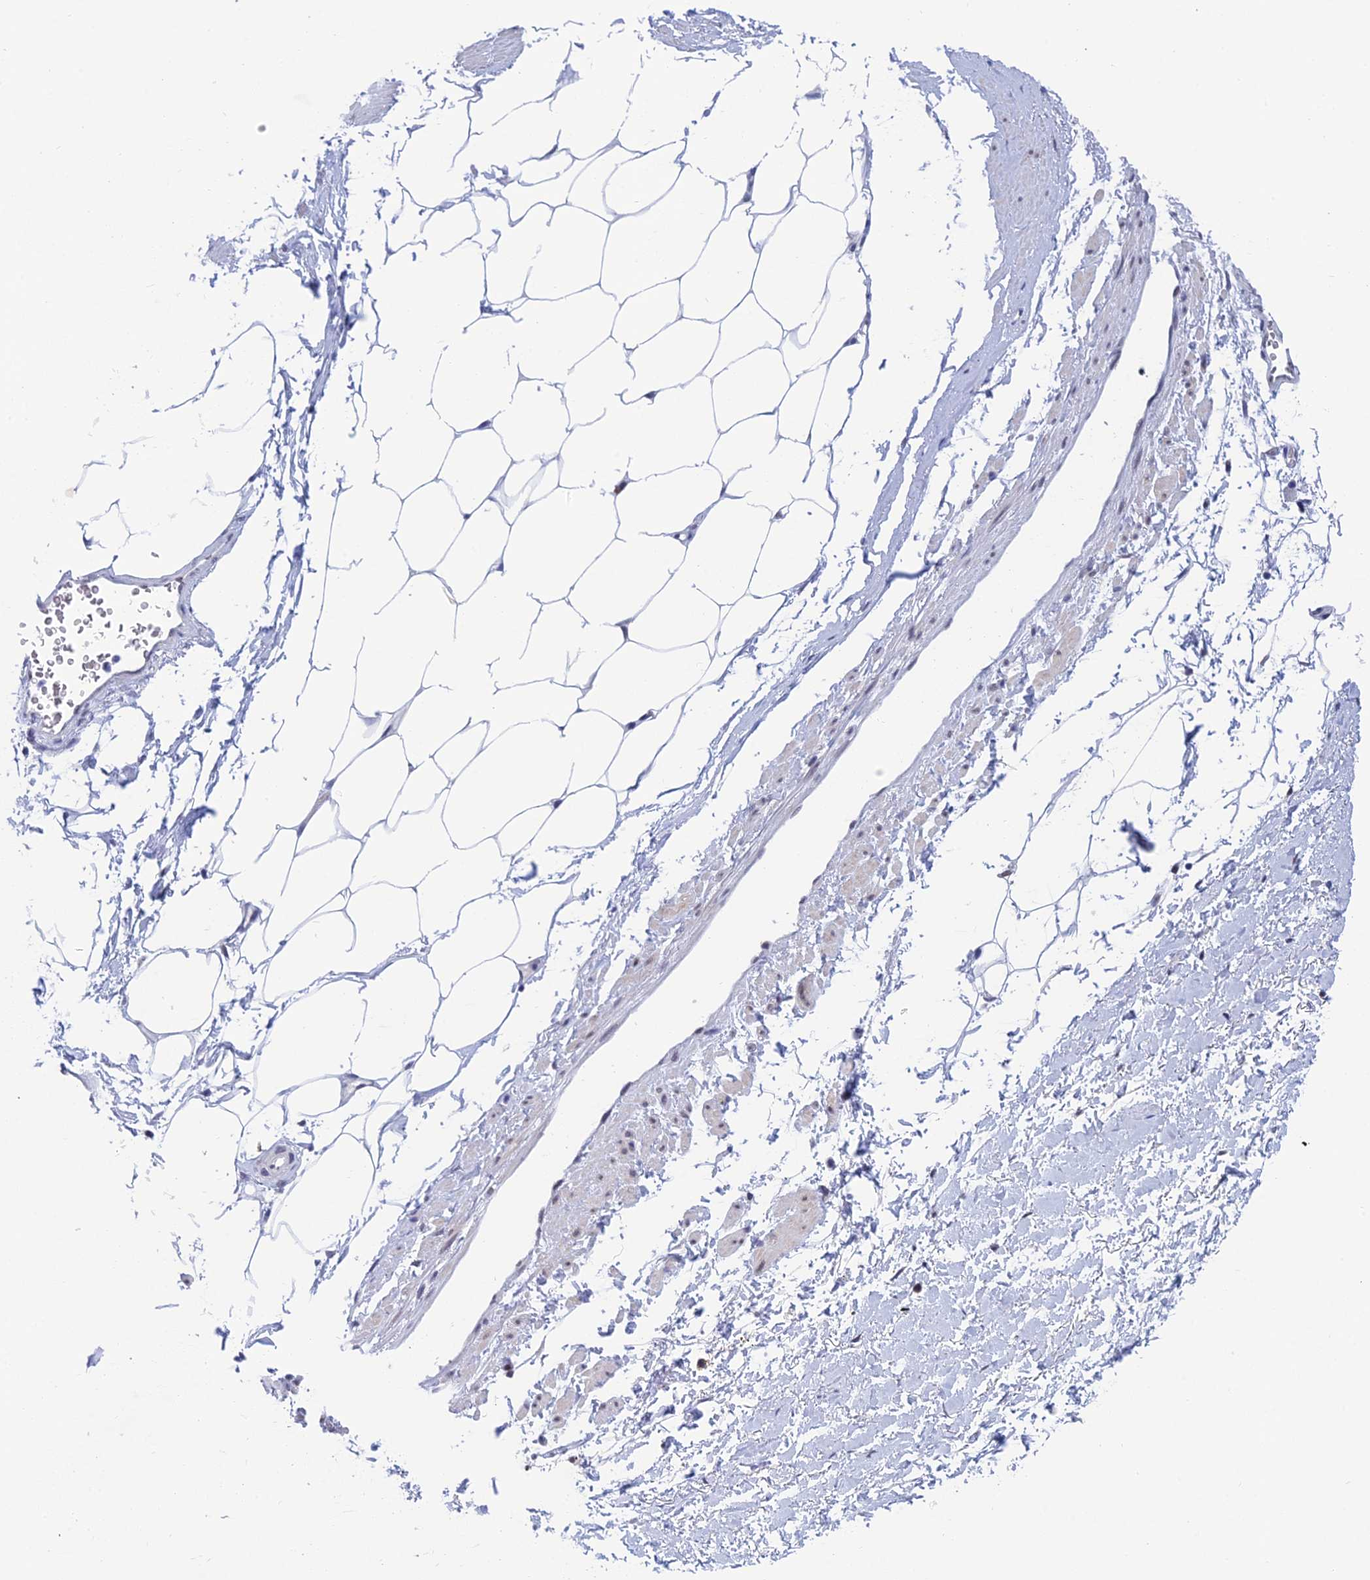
{"staining": {"intensity": "weak", "quantity": ">75%", "location": "nuclear"}, "tissue": "adipose tissue", "cell_type": "Adipocytes", "image_type": "normal", "snomed": [{"axis": "morphology", "description": "Normal tissue, NOS"}, {"axis": "morphology", "description": "Adenocarcinoma, Low grade"}, {"axis": "topography", "description": "Prostate"}, {"axis": "topography", "description": "Peripheral nerve tissue"}], "caption": "Adipose tissue stained for a protein exhibits weak nuclear positivity in adipocytes. (DAB (3,3'-diaminobenzidine) IHC with brightfield microscopy, high magnification).", "gene": "NABP2", "patient": {"sex": "male", "age": 63}}